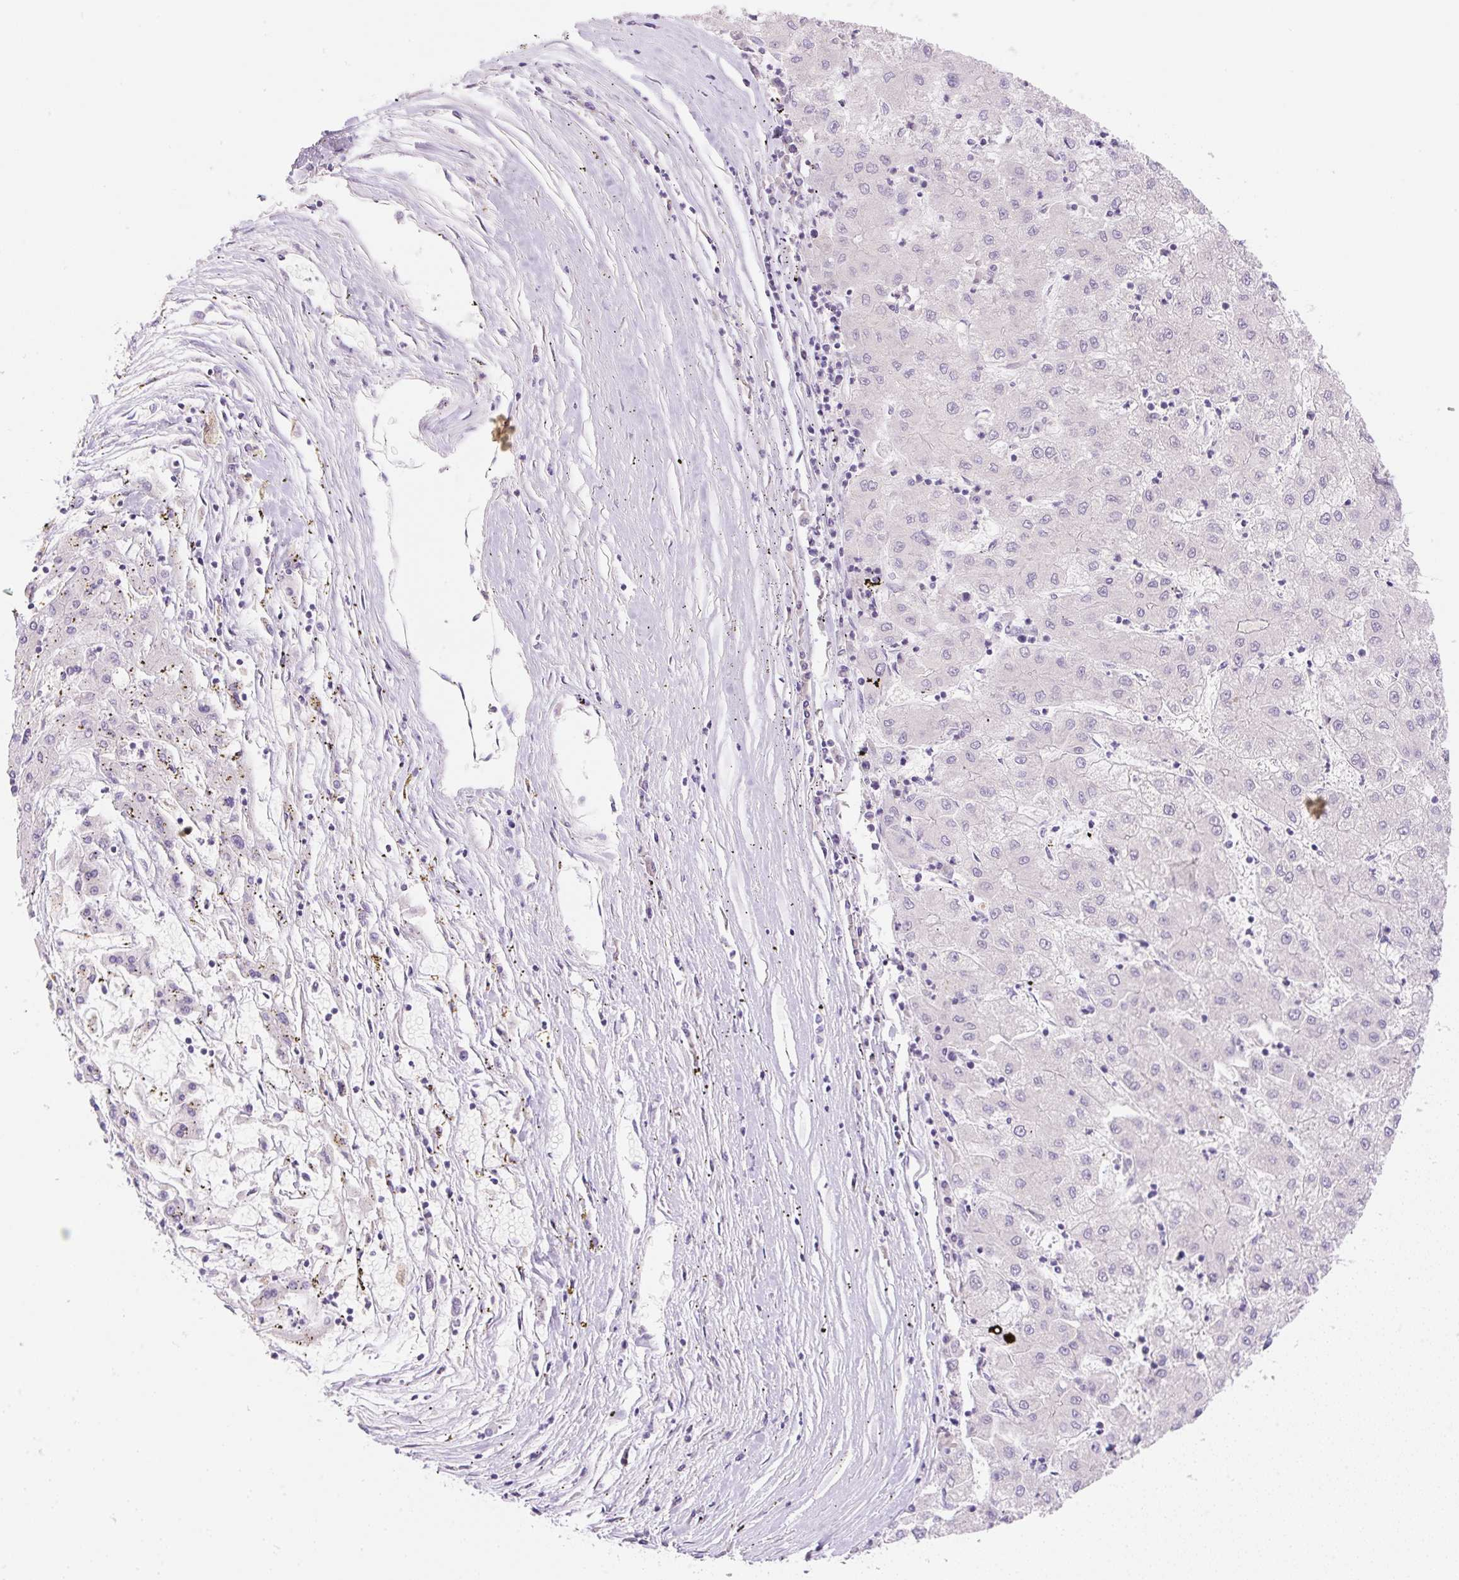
{"staining": {"intensity": "negative", "quantity": "none", "location": "none"}, "tissue": "liver cancer", "cell_type": "Tumor cells", "image_type": "cancer", "snomed": [{"axis": "morphology", "description": "Carcinoma, Hepatocellular, NOS"}, {"axis": "topography", "description": "Liver"}], "caption": "High power microscopy micrograph of an immunohistochemistry micrograph of liver cancer (hepatocellular carcinoma), revealing no significant positivity in tumor cells.", "gene": "DENND5A", "patient": {"sex": "male", "age": 72}}